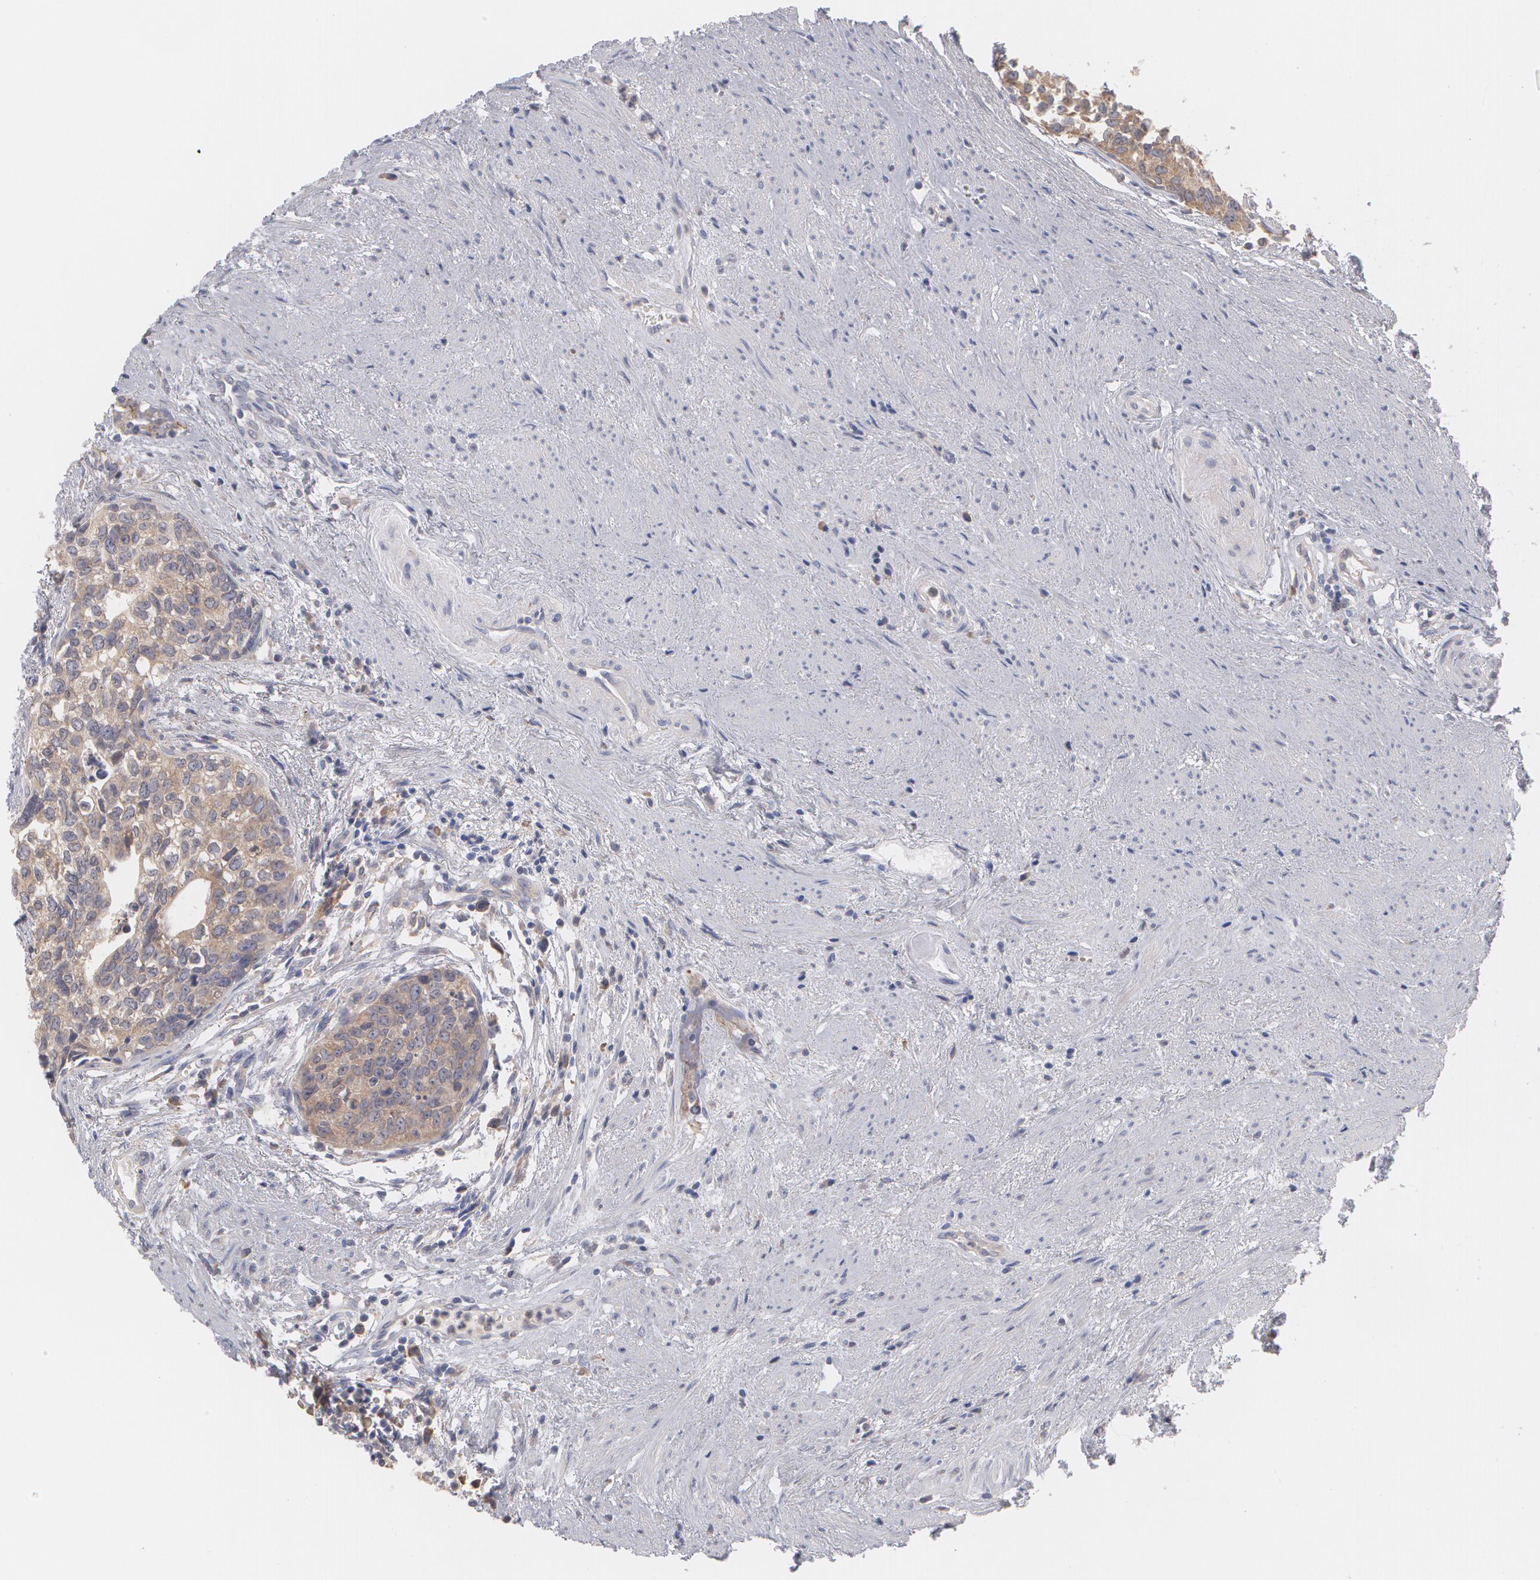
{"staining": {"intensity": "moderate", "quantity": ">75%", "location": "cytoplasmic/membranous"}, "tissue": "urothelial cancer", "cell_type": "Tumor cells", "image_type": "cancer", "snomed": [{"axis": "morphology", "description": "Urothelial carcinoma, High grade"}, {"axis": "topography", "description": "Urinary bladder"}], "caption": "Immunohistochemistry (IHC) of human urothelial cancer demonstrates medium levels of moderate cytoplasmic/membranous staining in approximately >75% of tumor cells.", "gene": "MTHFD1", "patient": {"sex": "male", "age": 81}}